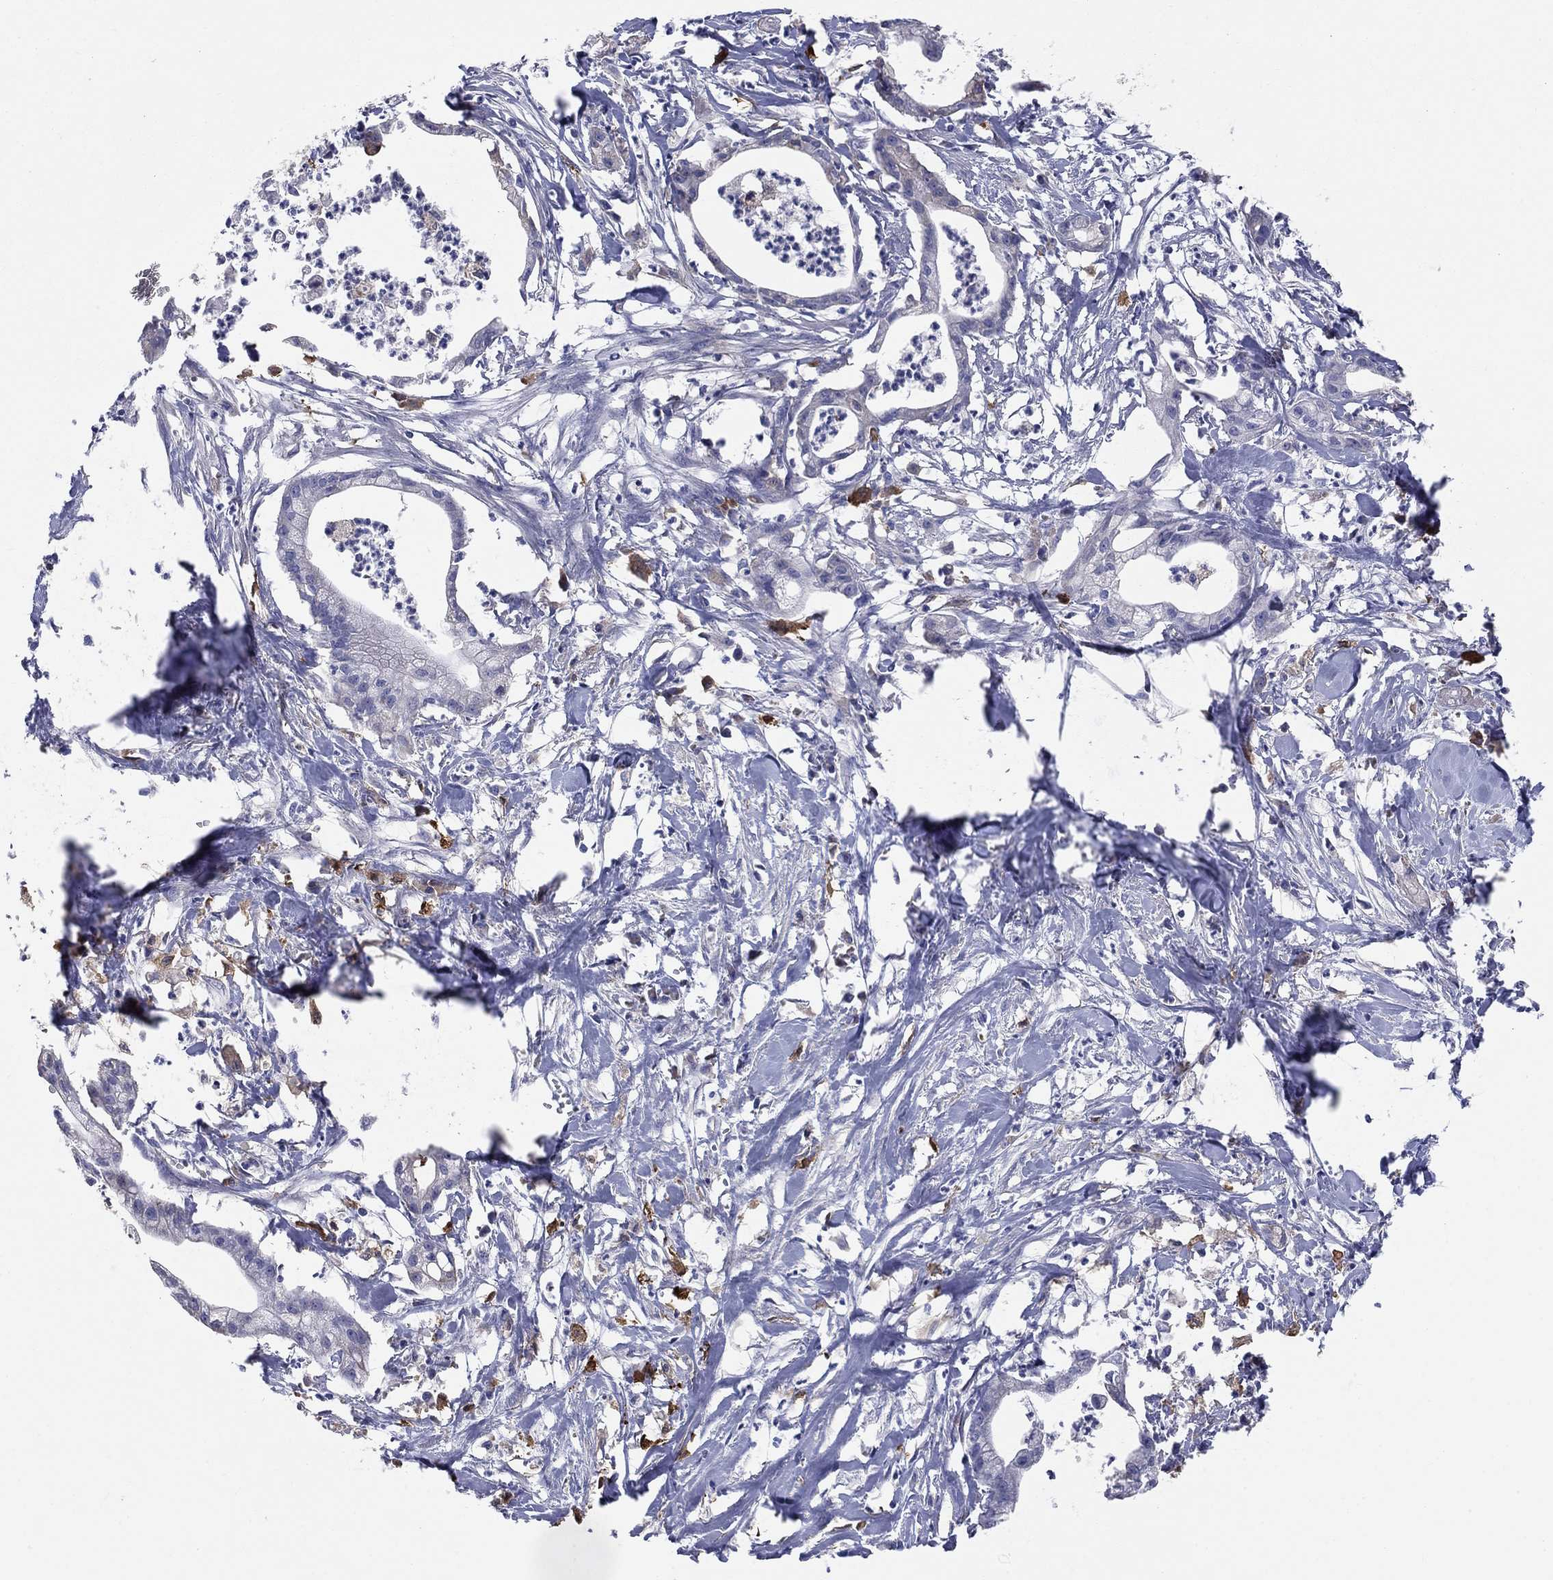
{"staining": {"intensity": "negative", "quantity": "none", "location": "none"}, "tissue": "pancreatic cancer", "cell_type": "Tumor cells", "image_type": "cancer", "snomed": [{"axis": "morphology", "description": "Normal tissue, NOS"}, {"axis": "morphology", "description": "Adenocarcinoma, NOS"}, {"axis": "topography", "description": "Pancreas"}], "caption": "Tumor cells are negative for brown protein staining in pancreatic adenocarcinoma.", "gene": "EMP2", "patient": {"sex": "female", "age": 58}}